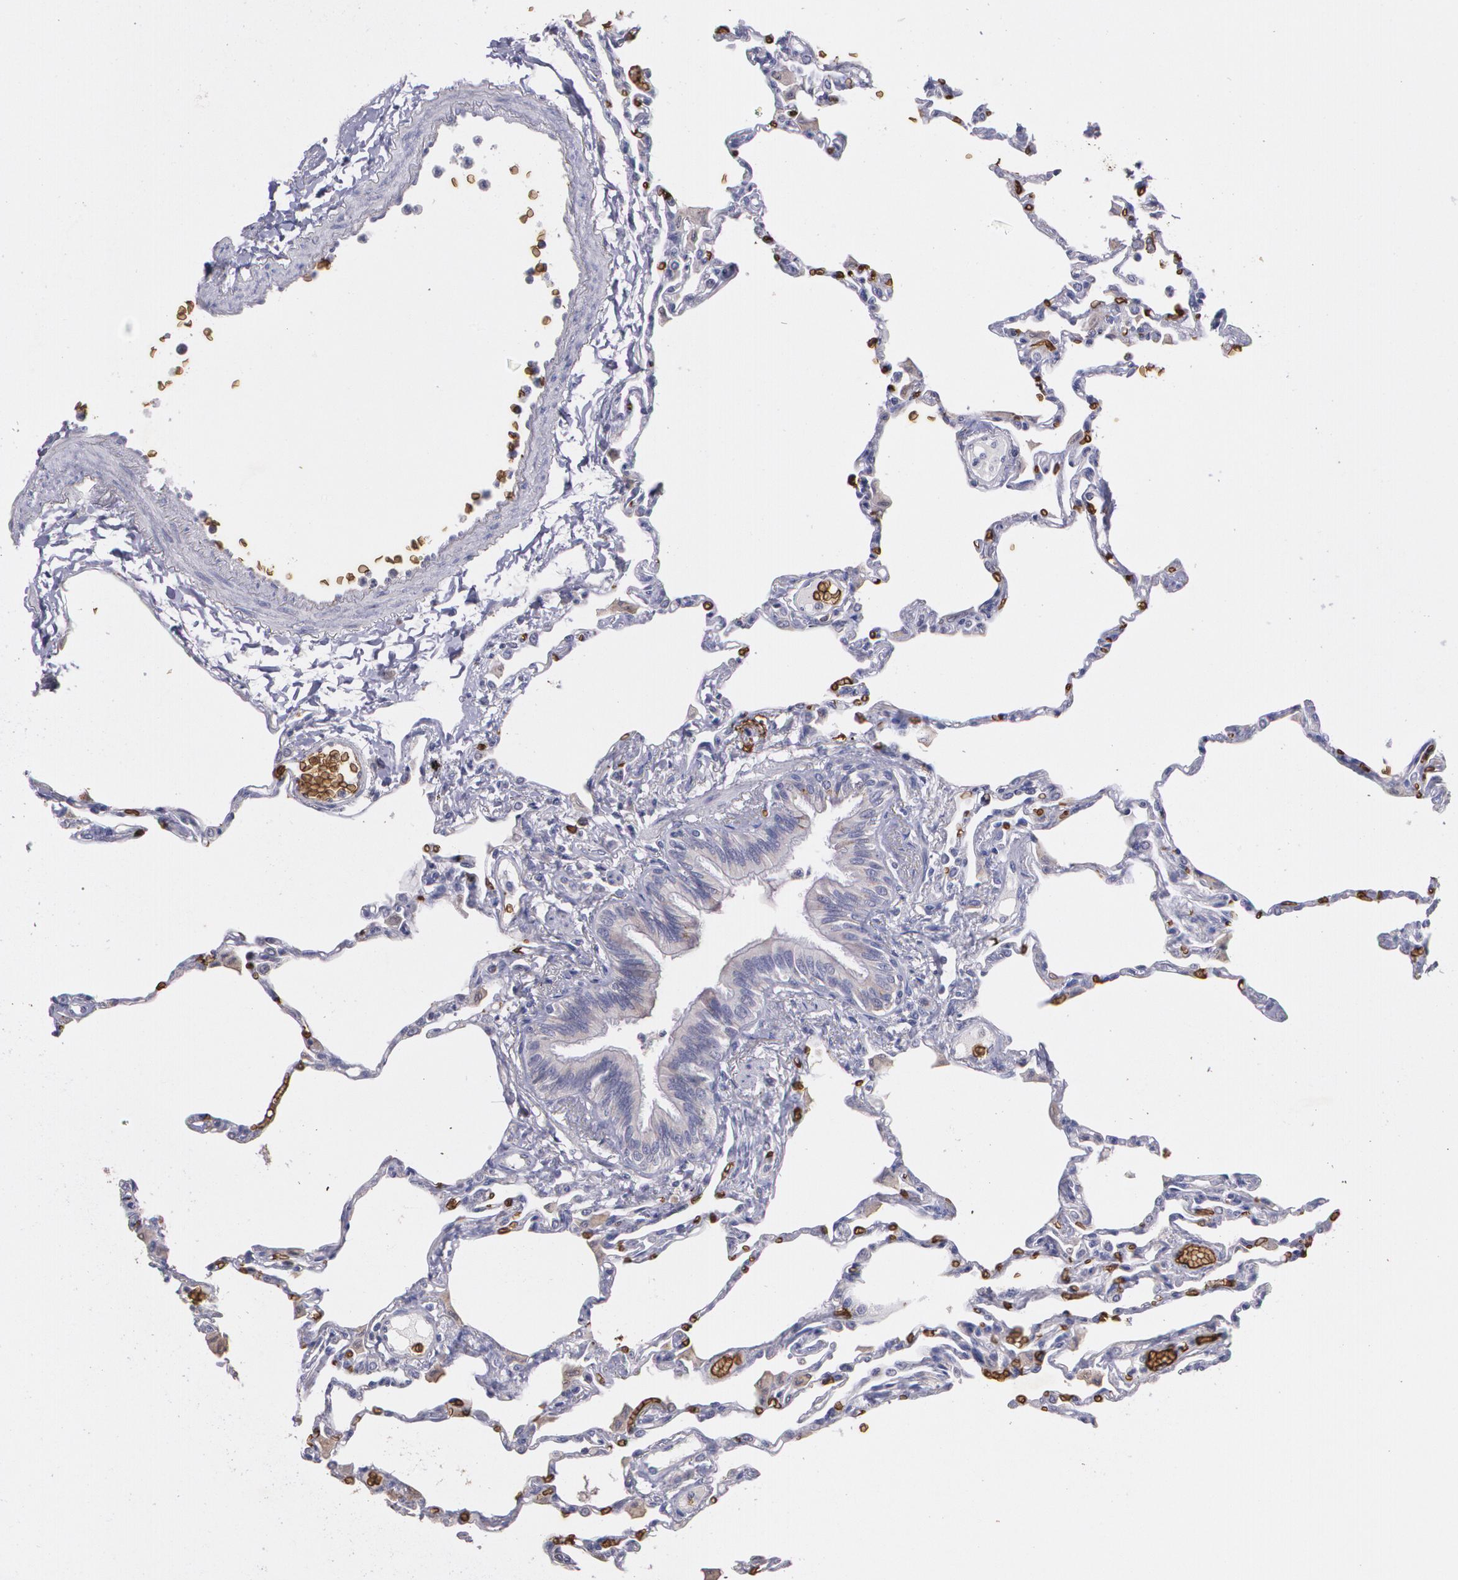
{"staining": {"intensity": "weak", "quantity": ">75%", "location": "cytoplasmic/membranous"}, "tissue": "lung", "cell_type": "Alveolar cells", "image_type": "normal", "snomed": [{"axis": "morphology", "description": "Normal tissue, NOS"}, {"axis": "topography", "description": "Lung"}], "caption": "The immunohistochemical stain highlights weak cytoplasmic/membranous staining in alveolar cells of normal lung. Immunohistochemistry (ihc) stains the protein of interest in brown and the nuclei are stained blue.", "gene": "SLC2A1", "patient": {"sex": "female", "age": 49}}